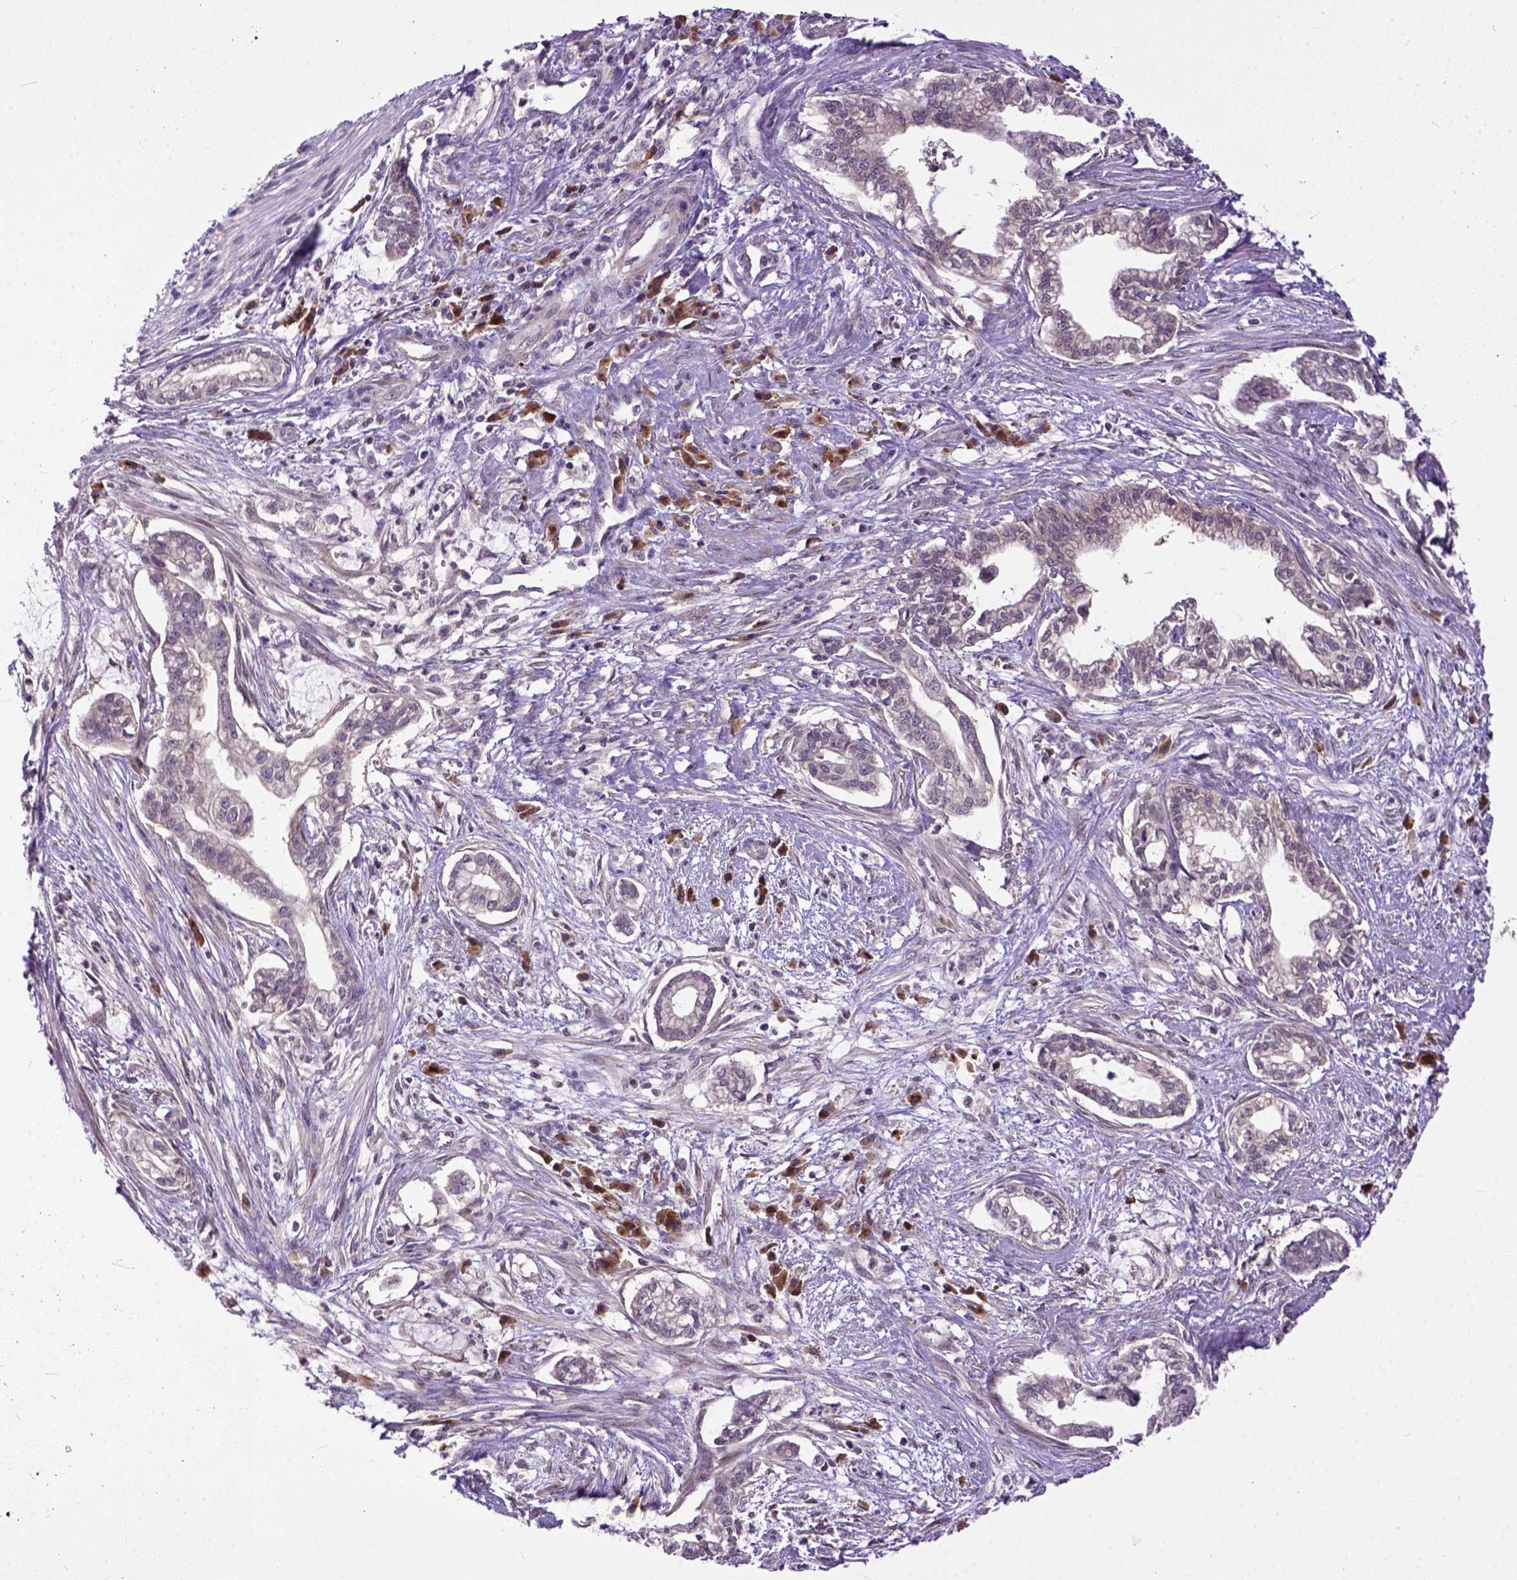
{"staining": {"intensity": "negative", "quantity": "none", "location": "none"}, "tissue": "cervical cancer", "cell_type": "Tumor cells", "image_type": "cancer", "snomed": [{"axis": "morphology", "description": "Adenocarcinoma, NOS"}, {"axis": "topography", "description": "Cervix"}], "caption": "High magnification brightfield microscopy of cervical adenocarcinoma stained with DAB (brown) and counterstained with hematoxylin (blue): tumor cells show no significant expression.", "gene": "CPNE1", "patient": {"sex": "female", "age": 62}}